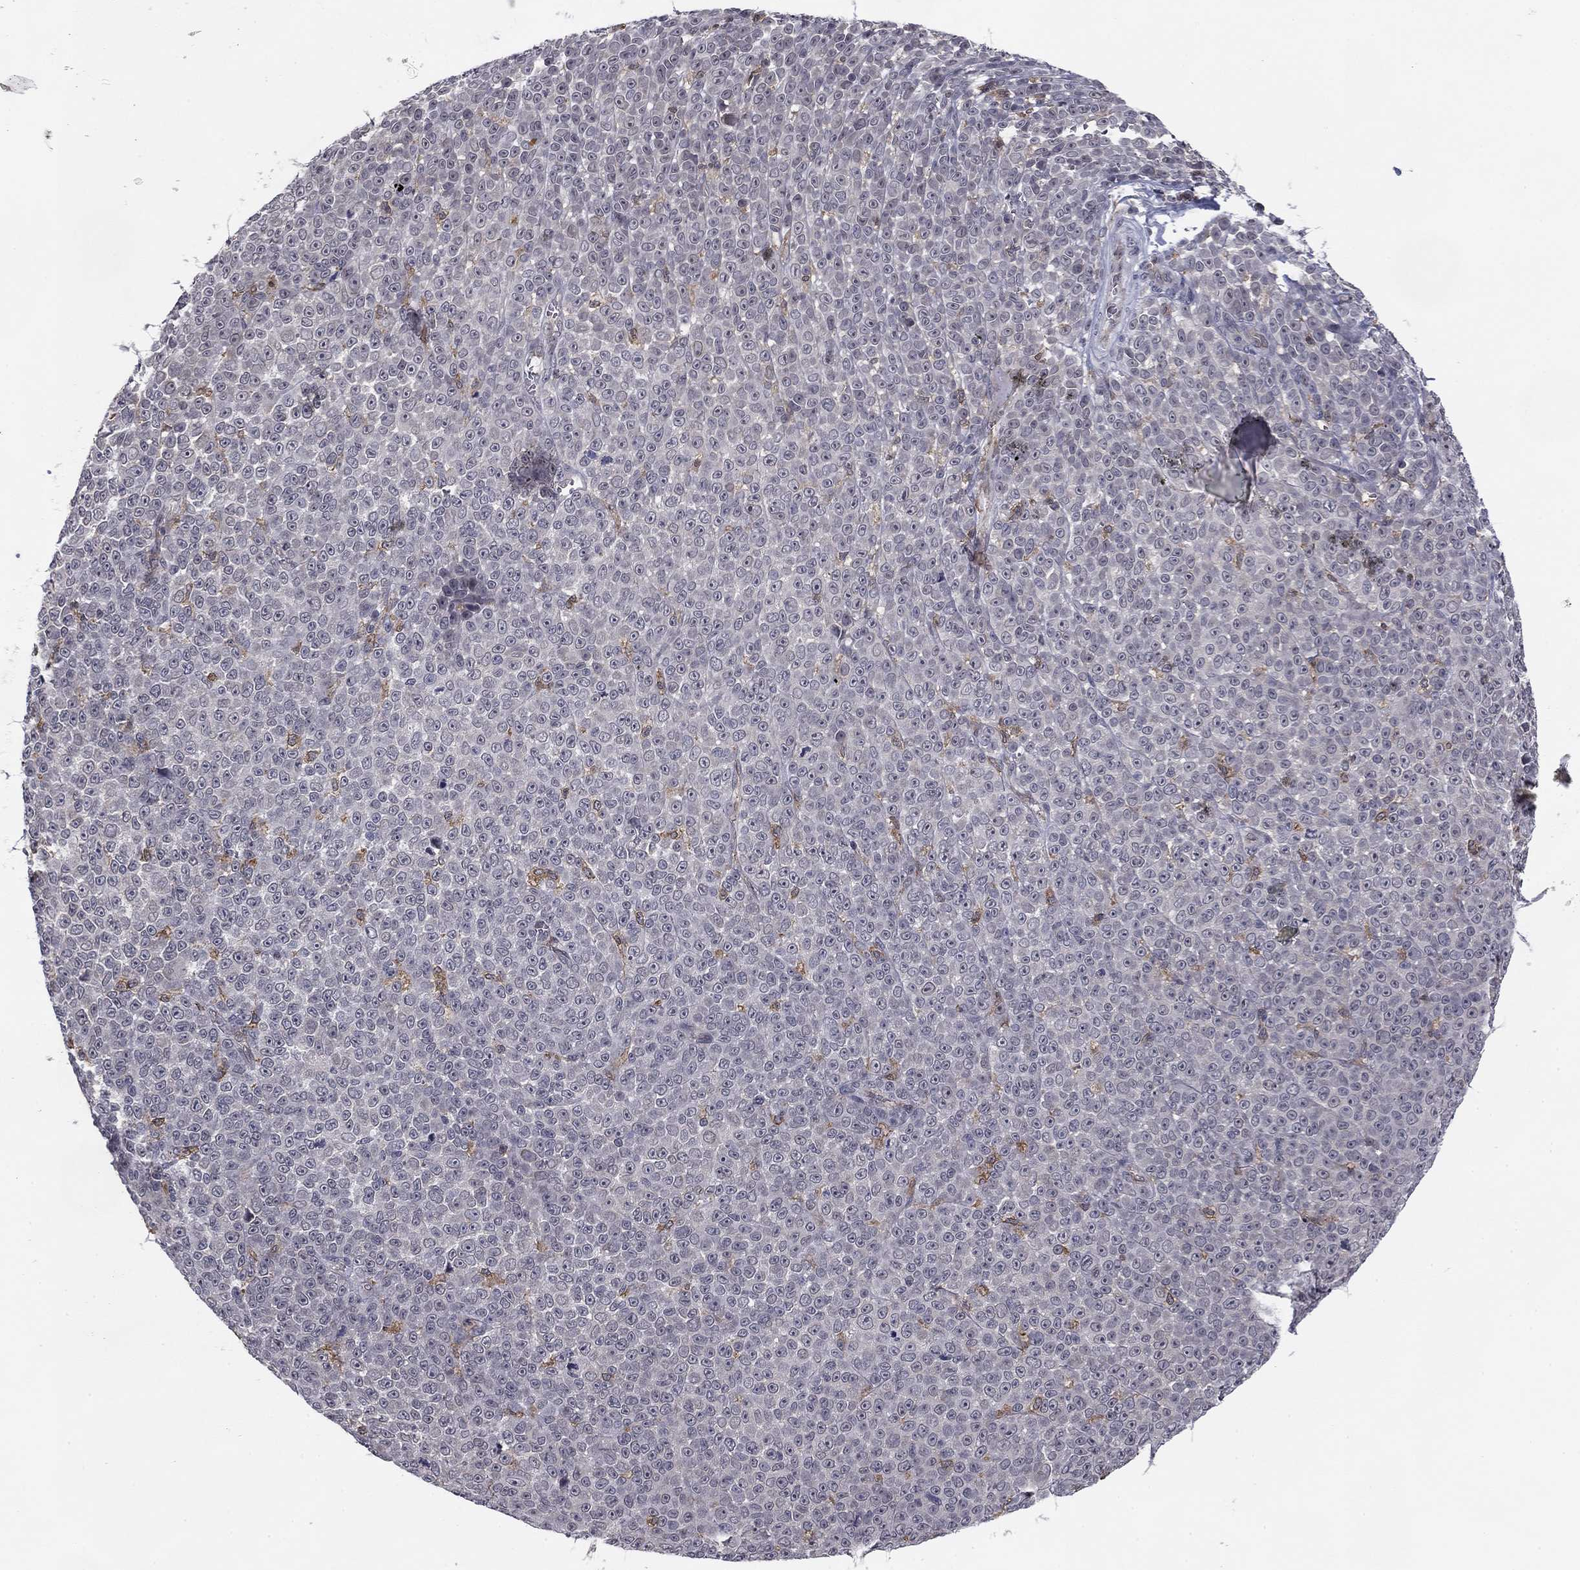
{"staining": {"intensity": "negative", "quantity": "none", "location": "none"}, "tissue": "melanoma", "cell_type": "Tumor cells", "image_type": "cancer", "snomed": [{"axis": "morphology", "description": "Malignant melanoma, NOS"}, {"axis": "topography", "description": "Skin"}], "caption": "Malignant melanoma was stained to show a protein in brown. There is no significant staining in tumor cells.", "gene": "PLCB2", "patient": {"sex": "female", "age": 95}}